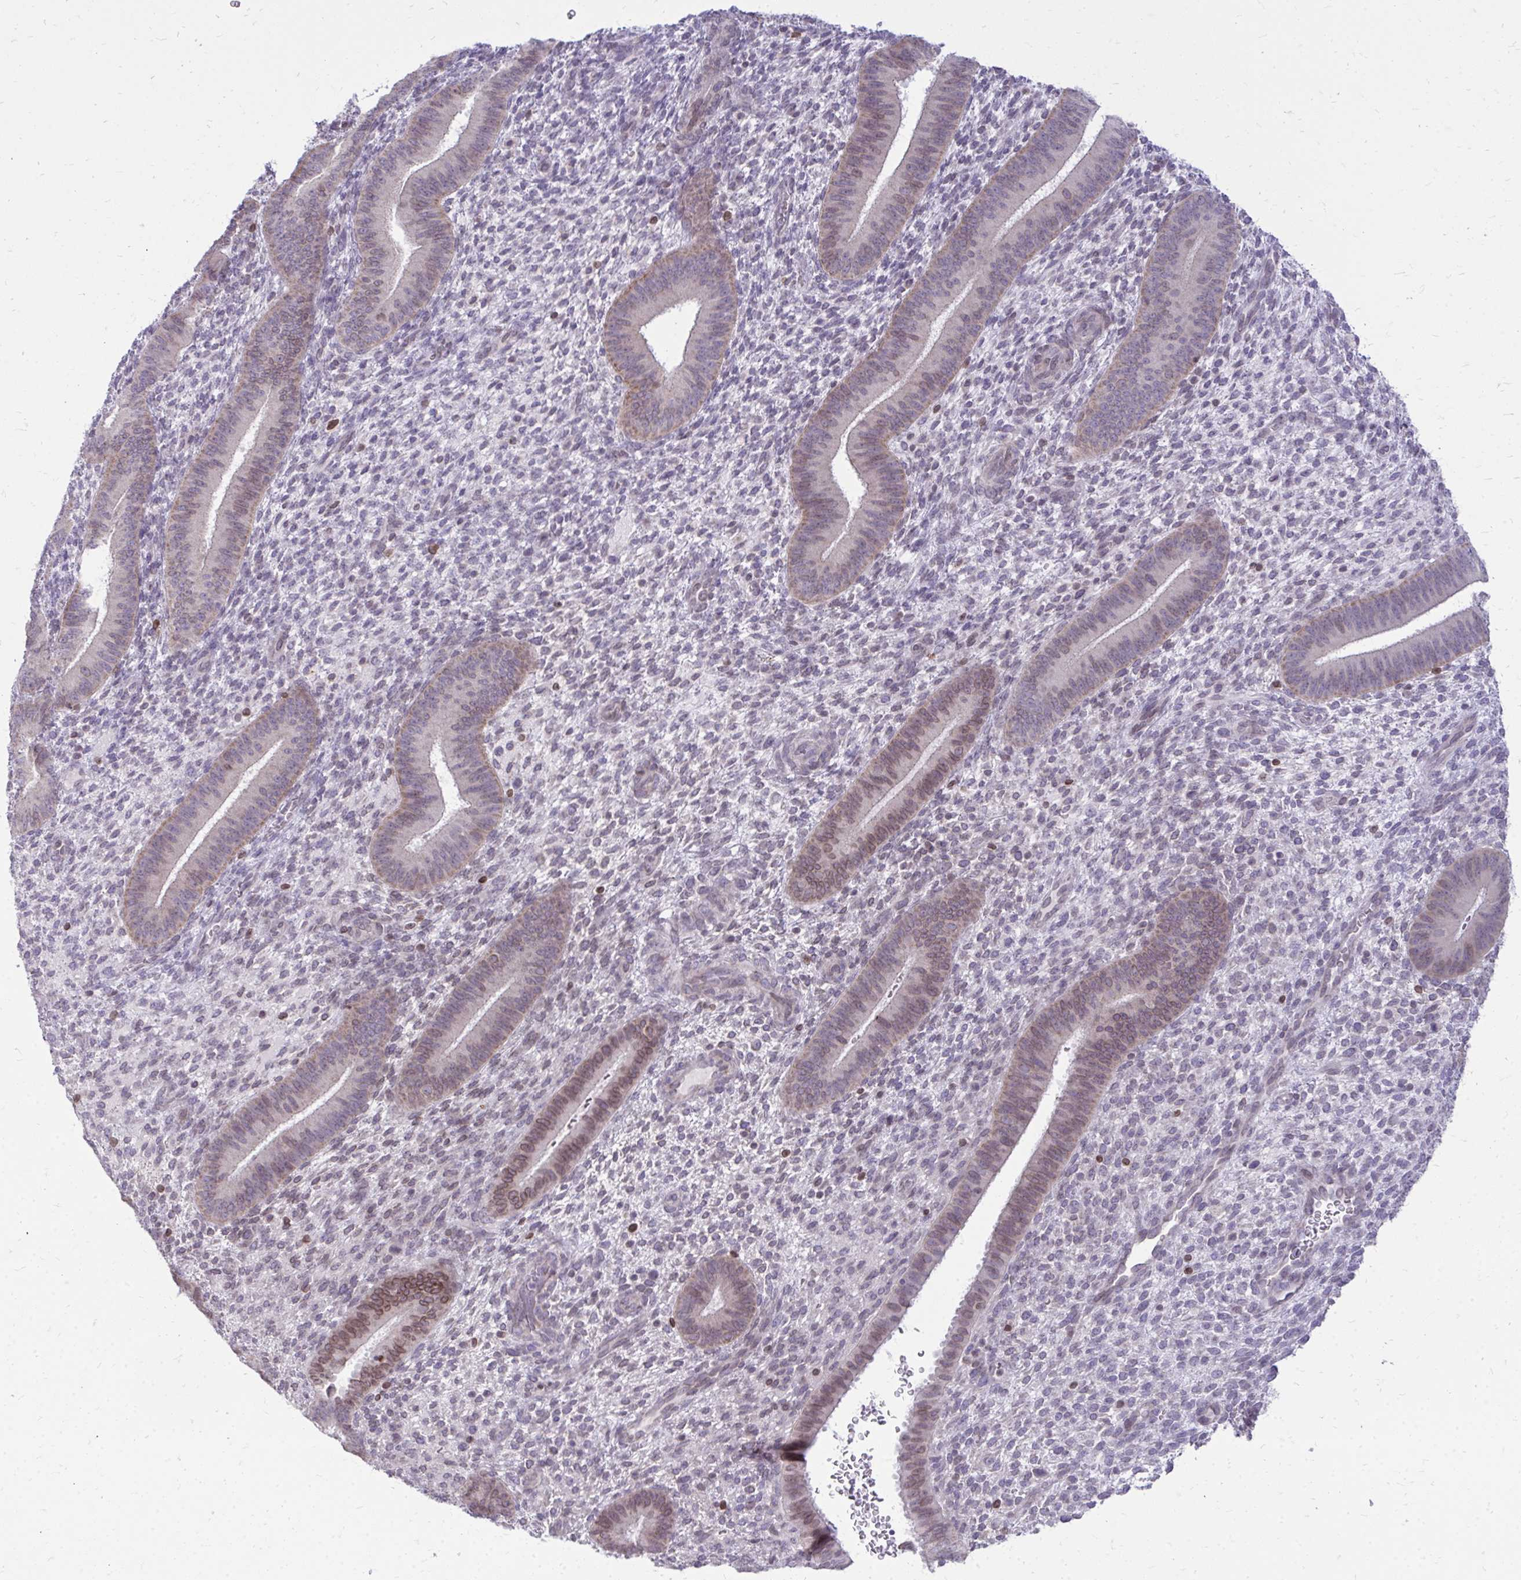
{"staining": {"intensity": "negative", "quantity": "none", "location": "none"}, "tissue": "endometrium", "cell_type": "Cells in endometrial stroma", "image_type": "normal", "snomed": [{"axis": "morphology", "description": "Normal tissue, NOS"}, {"axis": "topography", "description": "Endometrium"}], "caption": "This histopathology image is of unremarkable endometrium stained with immunohistochemistry (IHC) to label a protein in brown with the nuclei are counter-stained blue. There is no positivity in cells in endometrial stroma.", "gene": "RPS6KA2", "patient": {"sex": "female", "age": 39}}